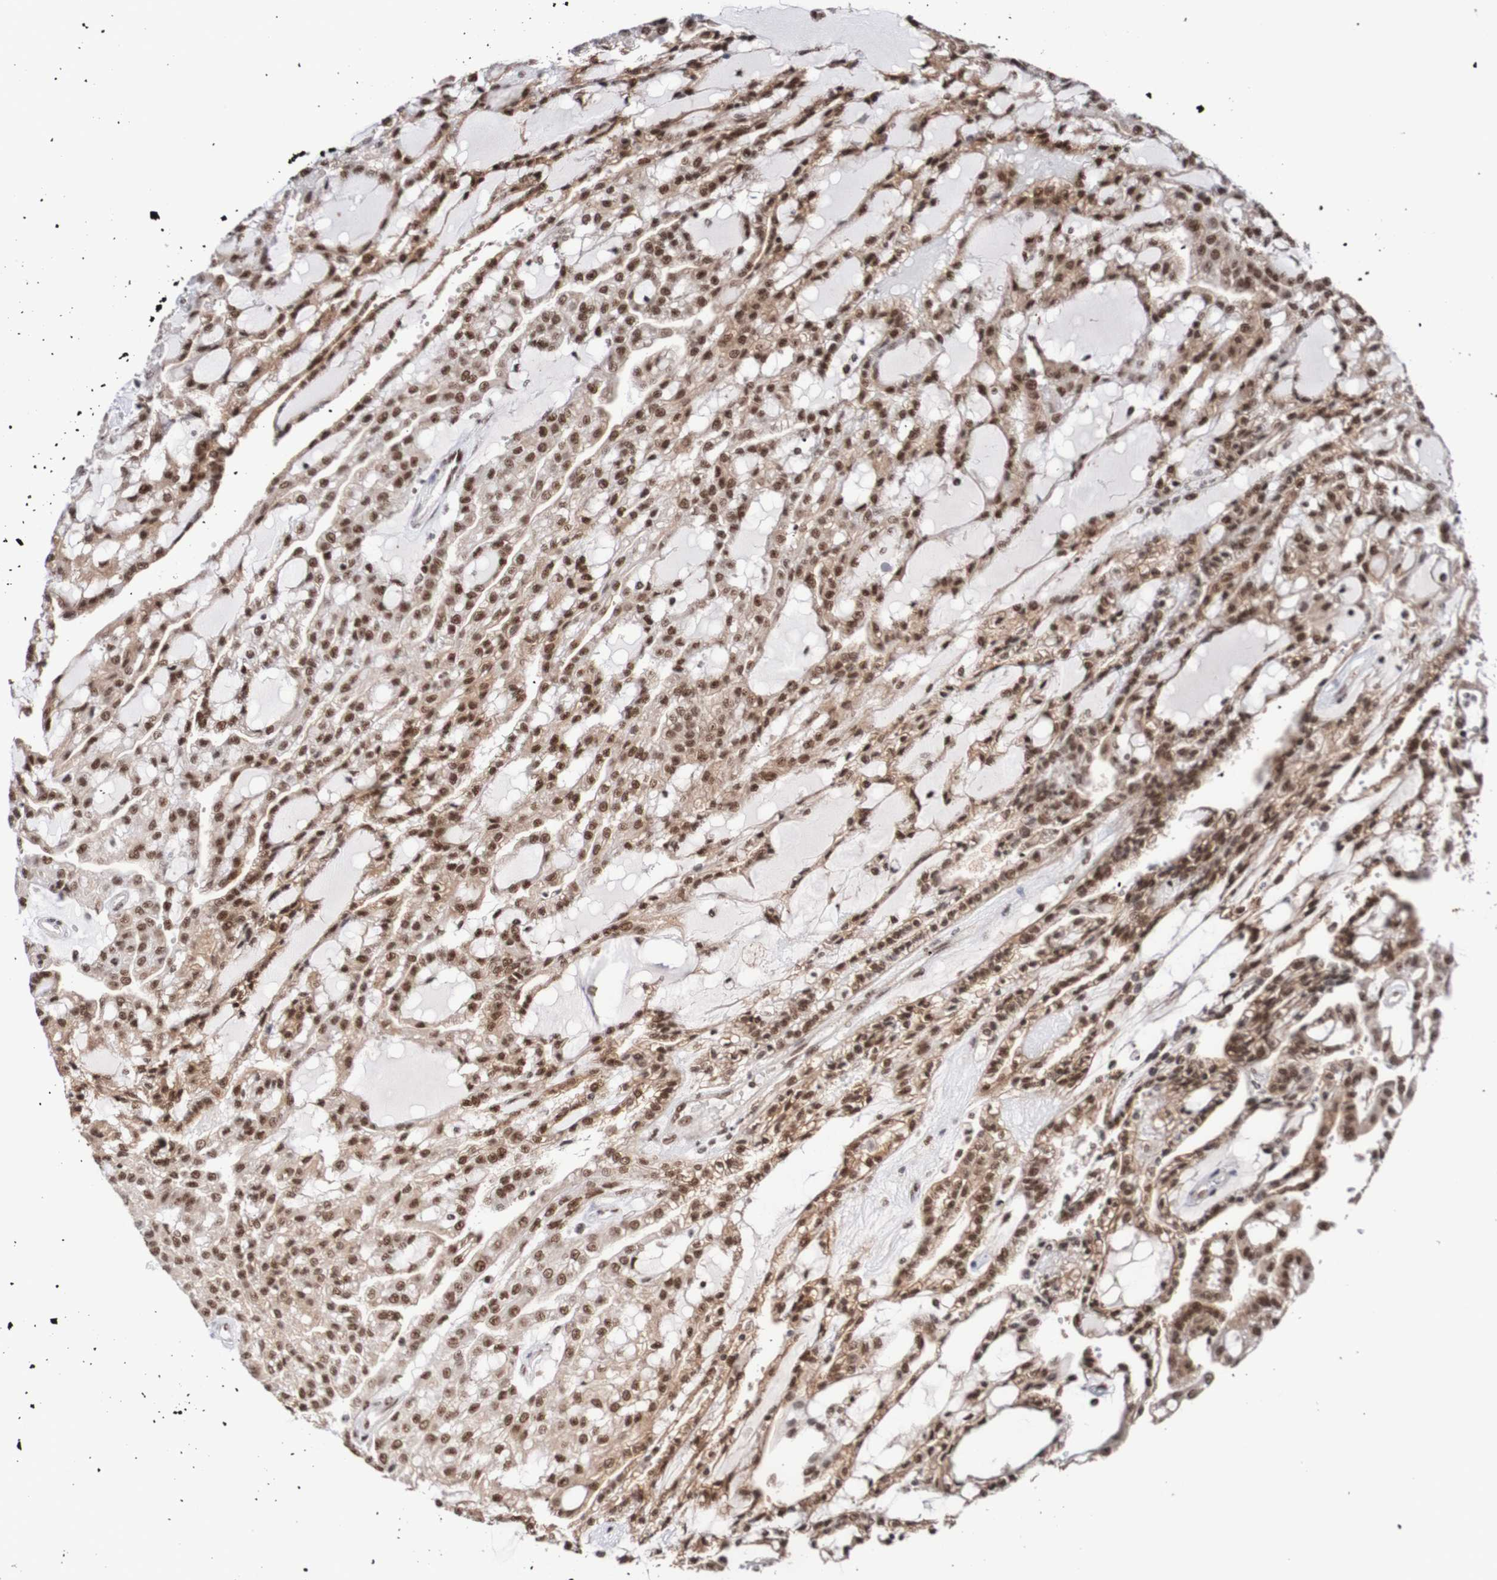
{"staining": {"intensity": "strong", "quantity": ">75%", "location": "nuclear"}, "tissue": "renal cancer", "cell_type": "Tumor cells", "image_type": "cancer", "snomed": [{"axis": "morphology", "description": "Adenocarcinoma, NOS"}, {"axis": "topography", "description": "Kidney"}], "caption": "Immunohistochemistry (IHC) image of human renal cancer (adenocarcinoma) stained for a protein (brown), which shows high levels of strong nuclear positivity in approximately >75% of tumor cells.", "gene": "CDC5L", "patient": {"sex": "male", "age": 63}}